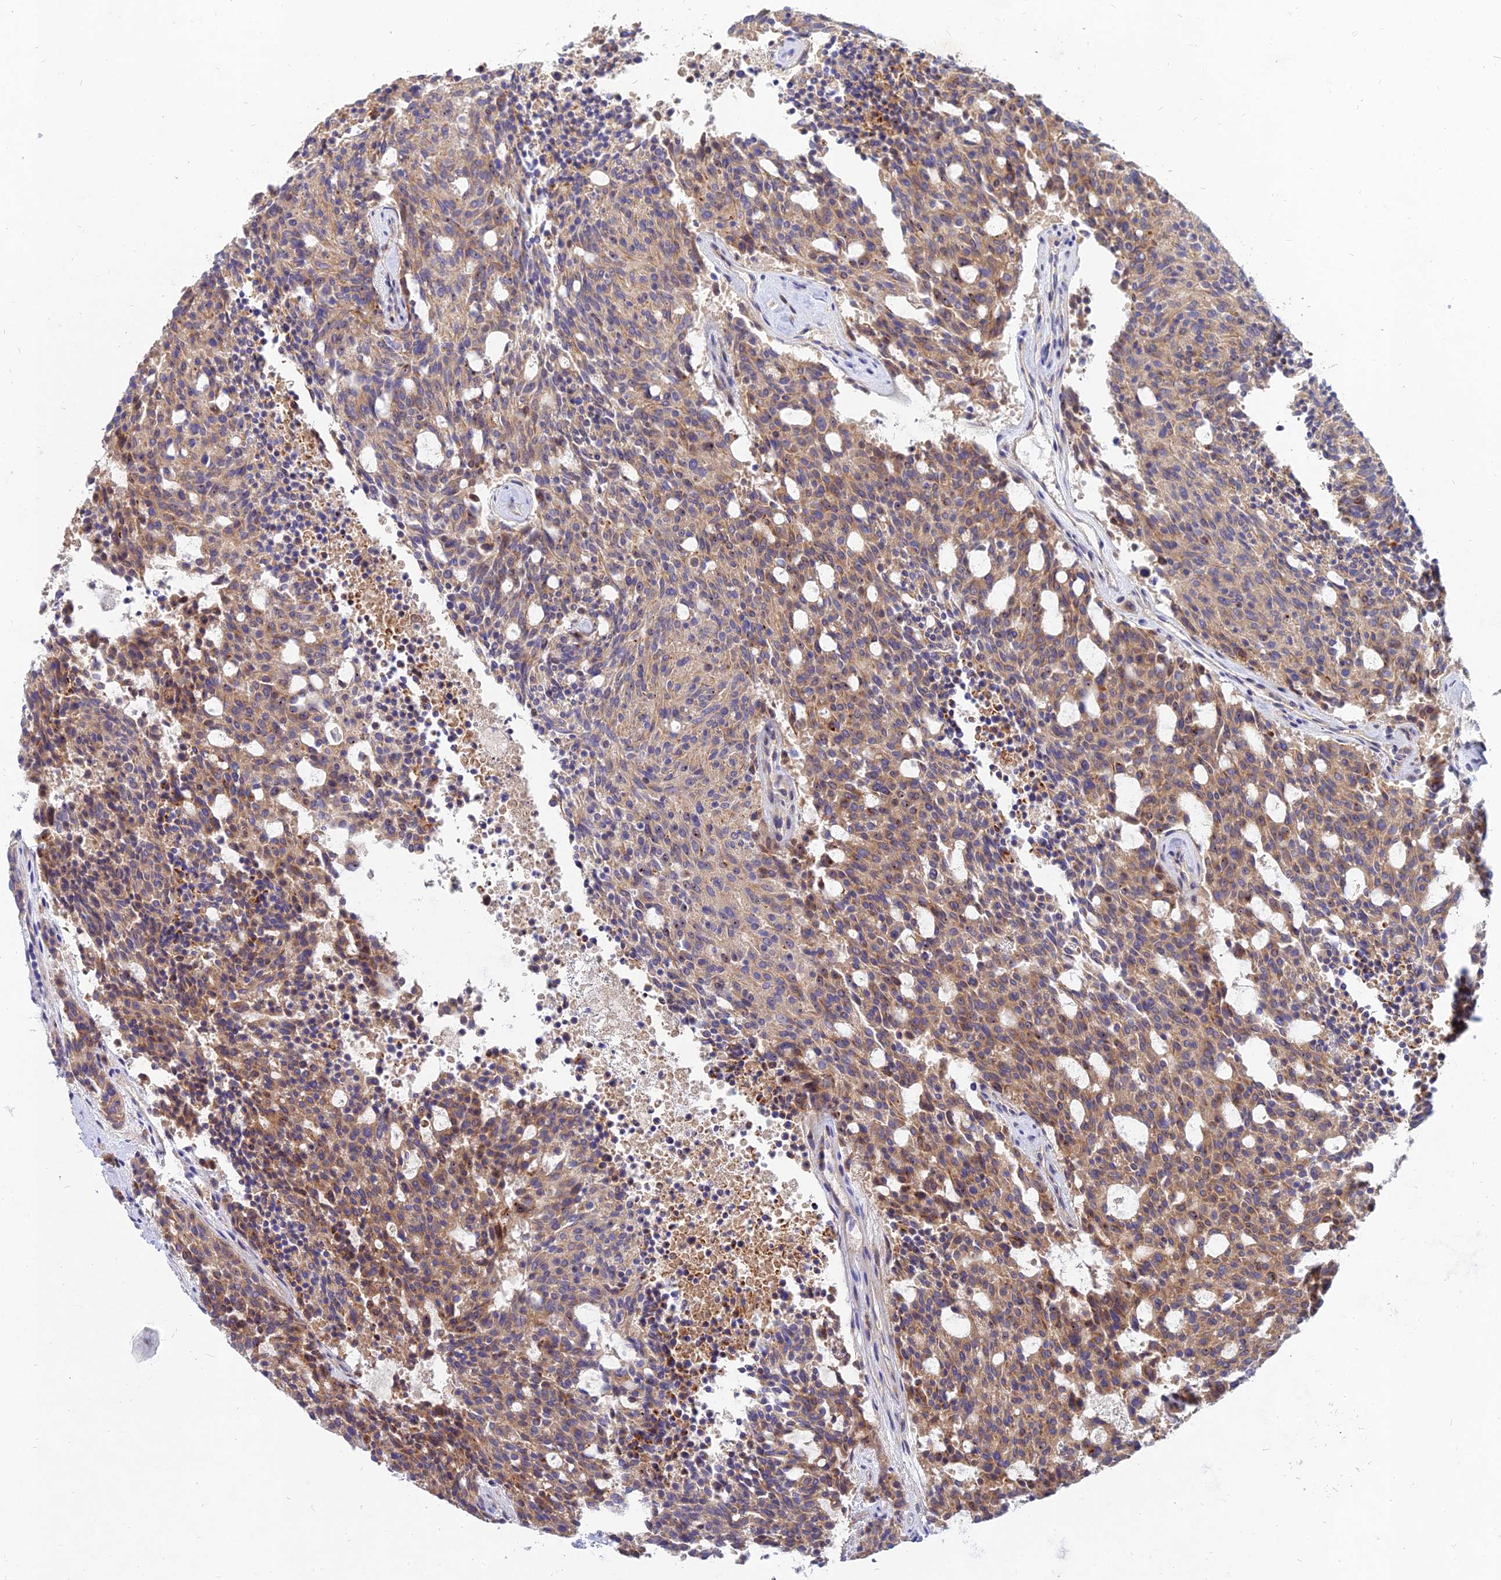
{"staining": {"intensity": "moderate", "quantity": "25%-75%", "location": "cytoplasmic/membranous"}, "tissue": "carcinoid", "cell_type": "Tumor cells", "image_type": "cancer", "snomed": [{"axis": "morphology", "description": "Carcinoid, malignant, NOS"}, {"axis": "topography", "description": "Pancreas"}], "caption": "Carcinoid tissue reveals moderate cytoplasmic/membranous positivity in approximately 25%-75% of tumor cells, visualized by immunohistochemistry. (Stains: DAB (3,3'-diaminobenzidine) in brown, nuclei in blue, Microscopy: brightfield microscopy at high magnification).", "gene": "MROH1", "patient": {"sex": "female", "age": 54}}